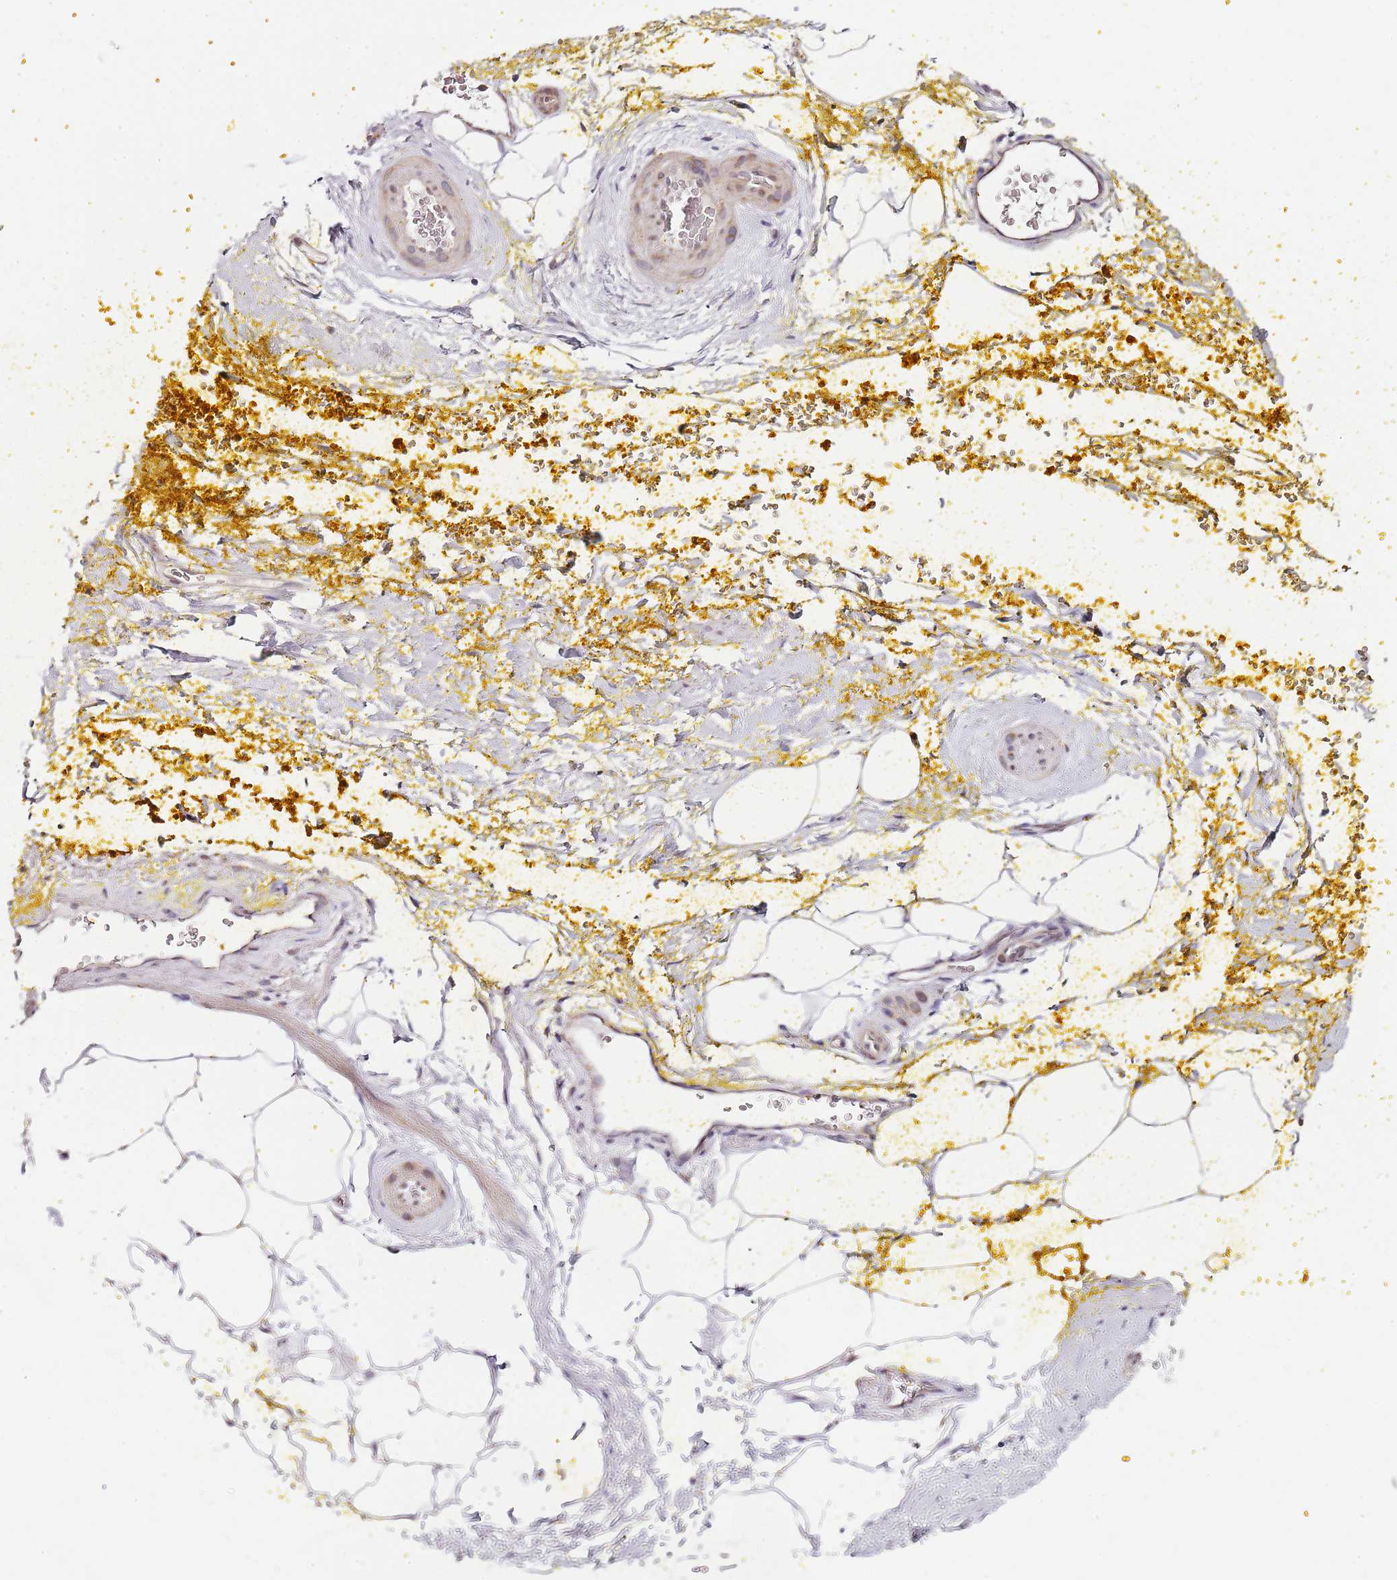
{"staining": {"intensity": "weak", "quantity": "25%-75%", "location": "cytoplasmic/membranous"}, "tissue": "adipose tissue", "cell_type": "Adipocytes", "image_type": "normal", "snomed": [{"axis": "morphology", "description": "Normal tissue, NOS"}, {"axis": "morphology", "description": "Adenocarcinoma, Low grade"}, {"axis": "topography", "description": "Prostate"}, {"axis": "topography", "description": "Peripheral nerve tissue"}], "caption": "Adipose tissue stained with immunohistochemistry exhibits weak cytoplasmic/membranous positivity in about 25%-75% of adipocytes.", "gene": "TBC1D9", "patient": {"sex": "male", "age": 63}}